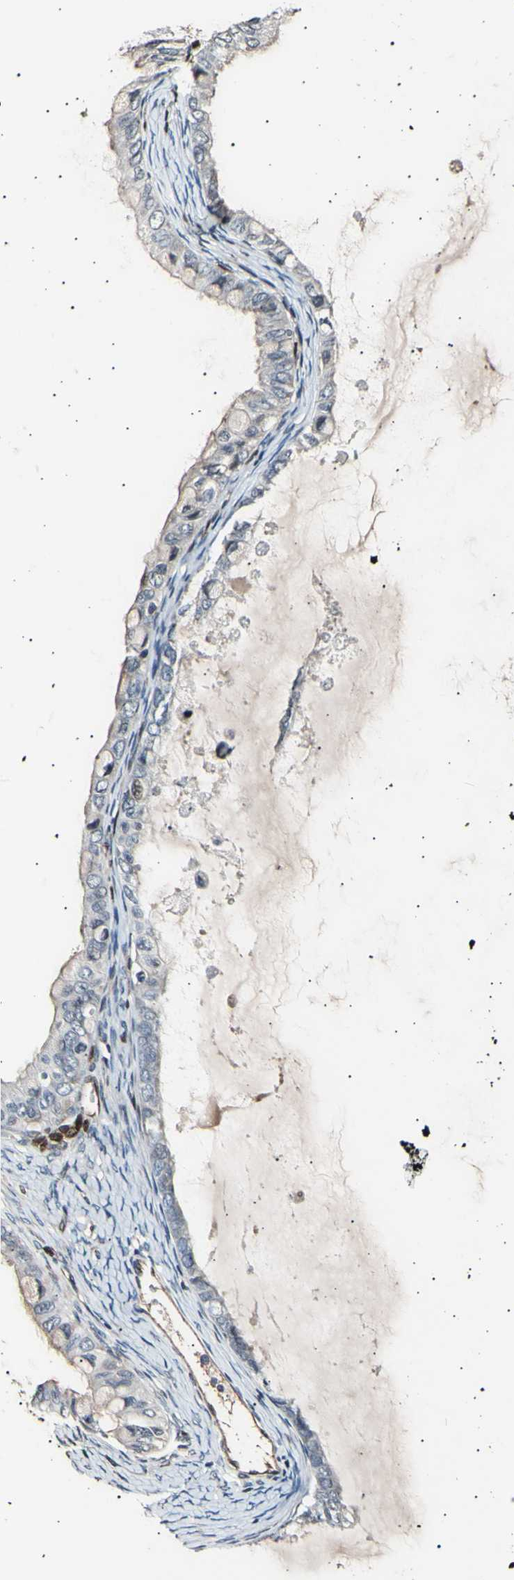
{"staining": {"intensity": "weak", "quantity": "<25%", "location": "cytoplasmic/membranous"}, "tissue": "ovarian cancer", "cell_type": "Tumor cells", "image_type": "cancer", "snomed": [{"axis": "morphology", "description": "Cystadenocarcinoma, mucinous, NOS"}, {"axis": "topography", "description": "Ovary"}], "caption": "Ovarian mucinous cystadenocarcinoma stained for a protein using immunohistochemistry displays no positivity tumor cells.", "gene": "AK1", "patient": {"sex": "female", "age": 80}}